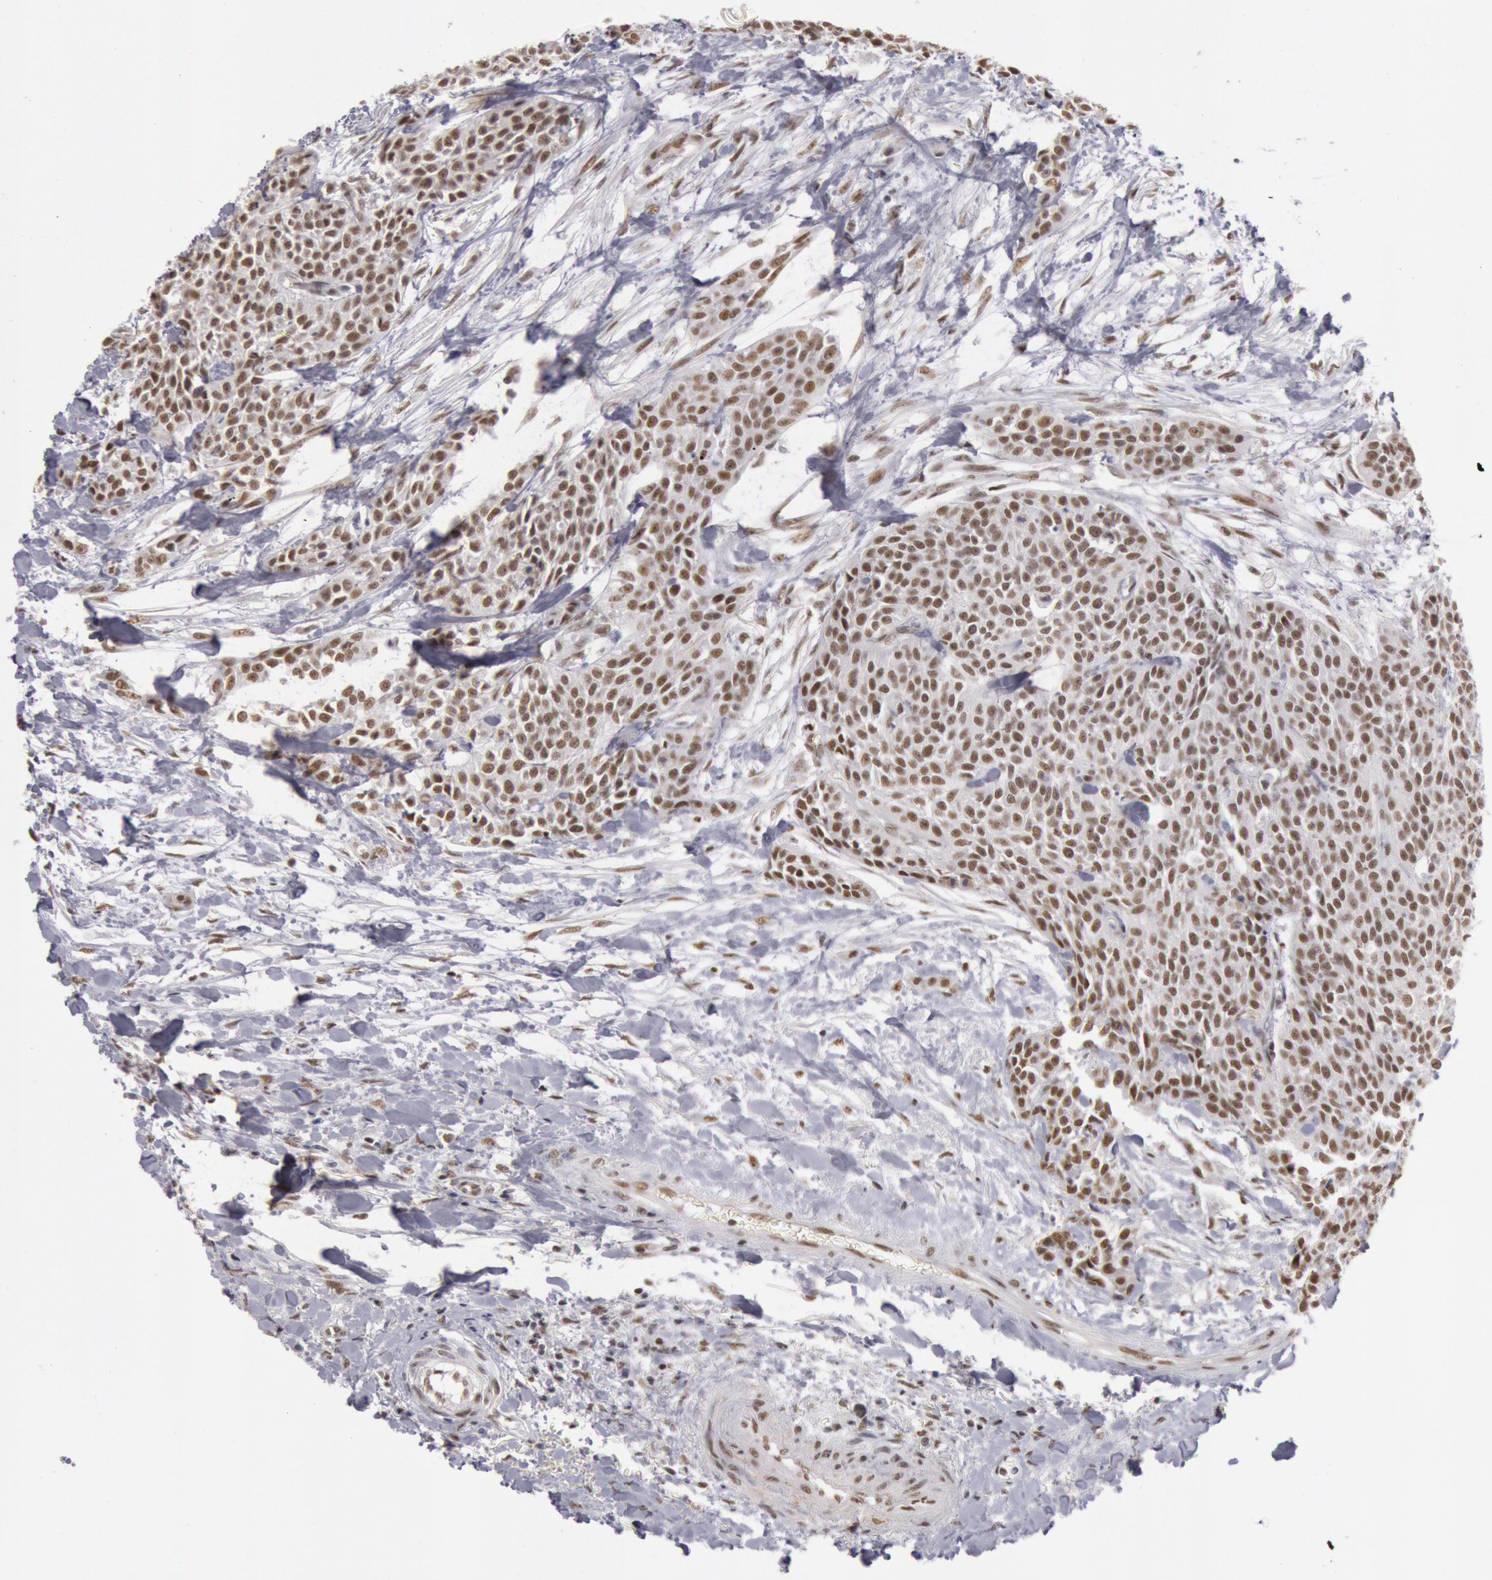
{"staining": {"intensity": "strong", "quantity": "25%-75%", "location": "nuclear"}, "tissue": "urothelial cancer", "cell_type": "Tumor cells", "image_type": "cancer", "snomed": [{"axis": "morphology", "description": "Urothelial carcinoma, High grade"}, {"axis": "topography", "description": "Urinary bladder"}], "caption": "The image demonstrates staining of urothelial cancer, revealing strong nuclear protein staining (brown color) within tumor cells.", "gene": "ESS2", "patient": {"sex": "male", "age": 56}}